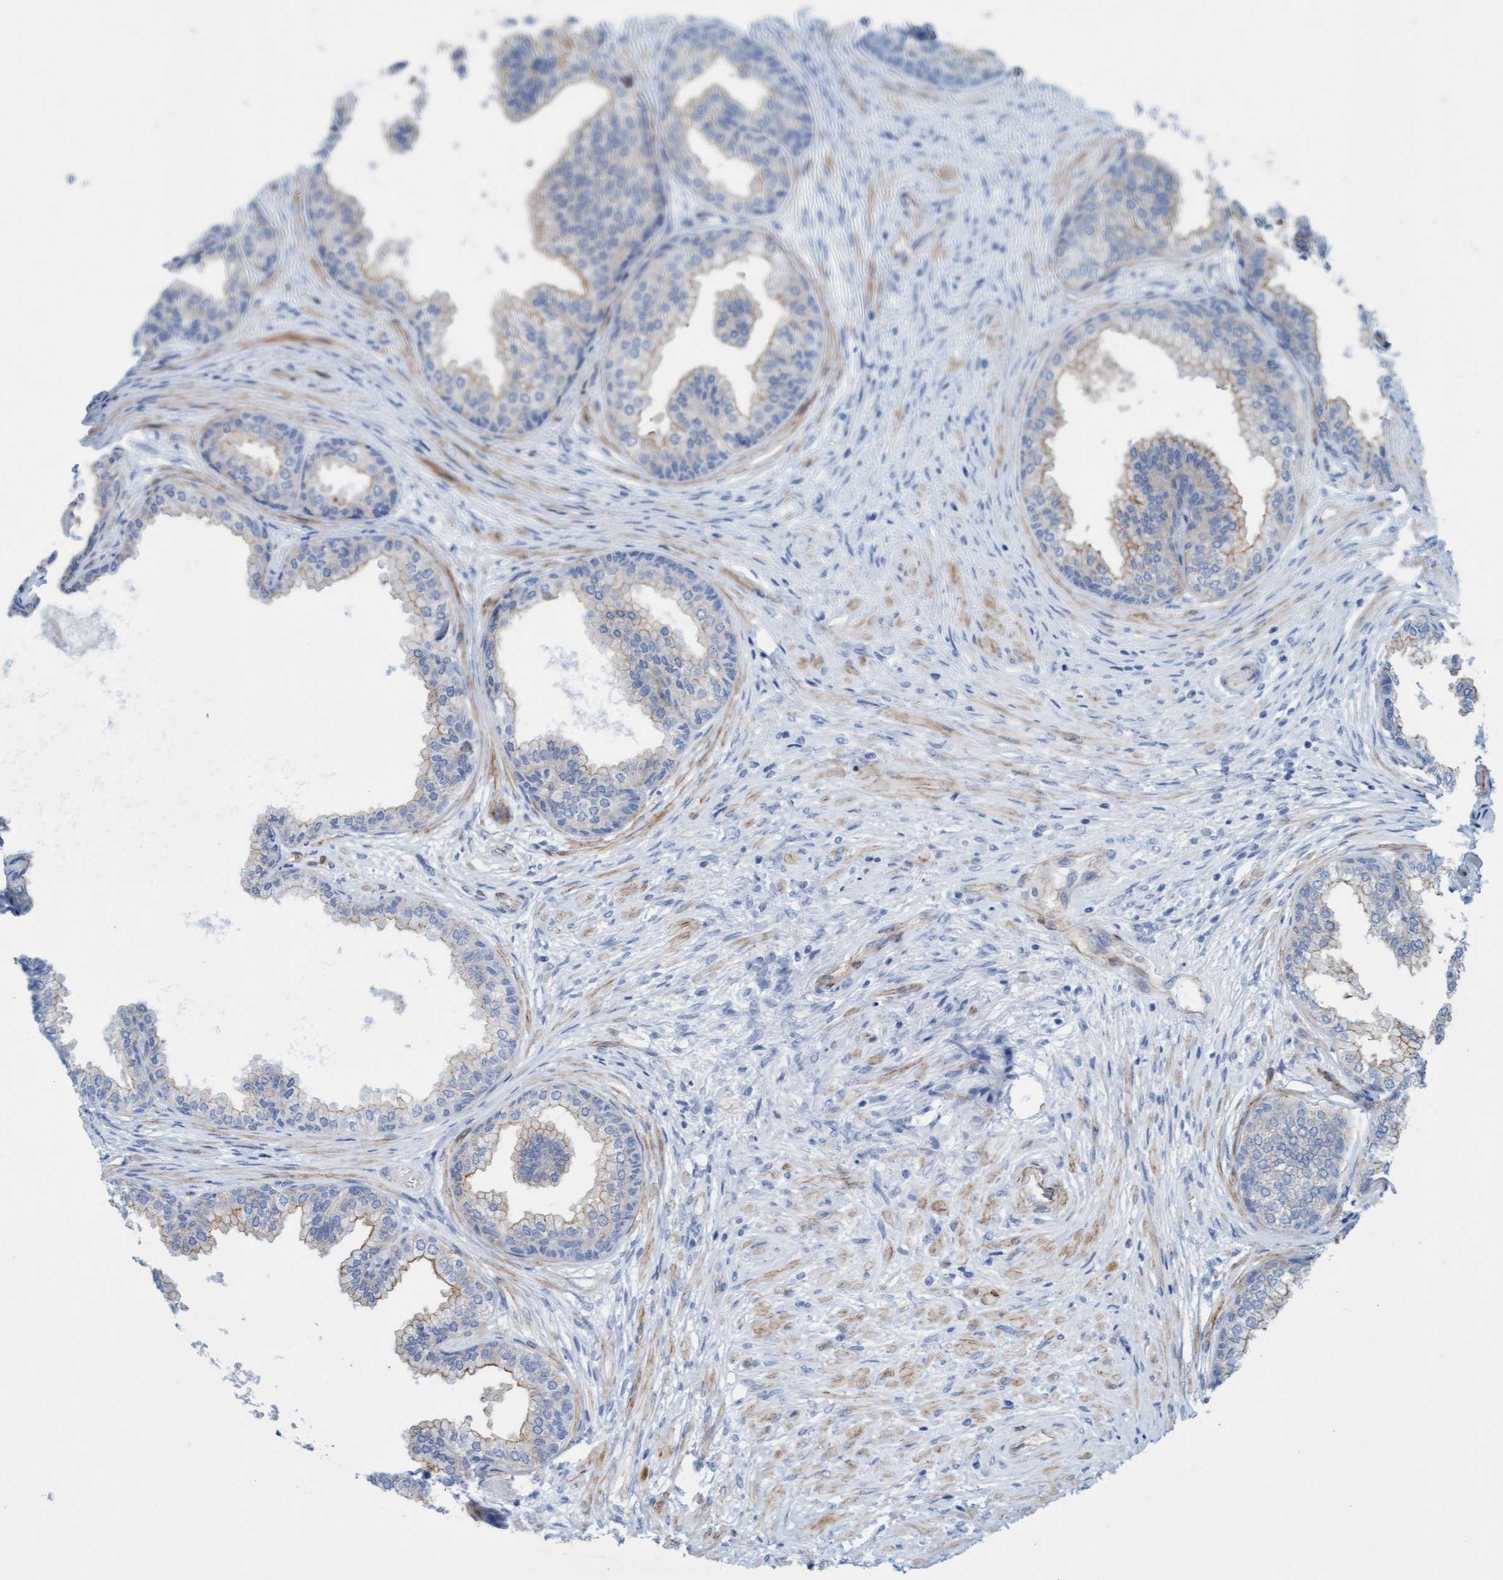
{"staining": {"intensity": "weak", "quantity": "<25%", "location": "cytoplasmic/membranous"}, "tissue": "prostate", "cell_type": "Glandular cells", "image_type": "normal", "snomed": [{"axis": "morphology", "description": "Normal tissue, NOS"}, {"axis": "topography", "description": "Prostate"}], "caption": "Histopathology image shows no significant protein expression in glandular cells of normal prostate.", "gene": "MTFR1", "patient": {"sex": "male", "age": 76}}